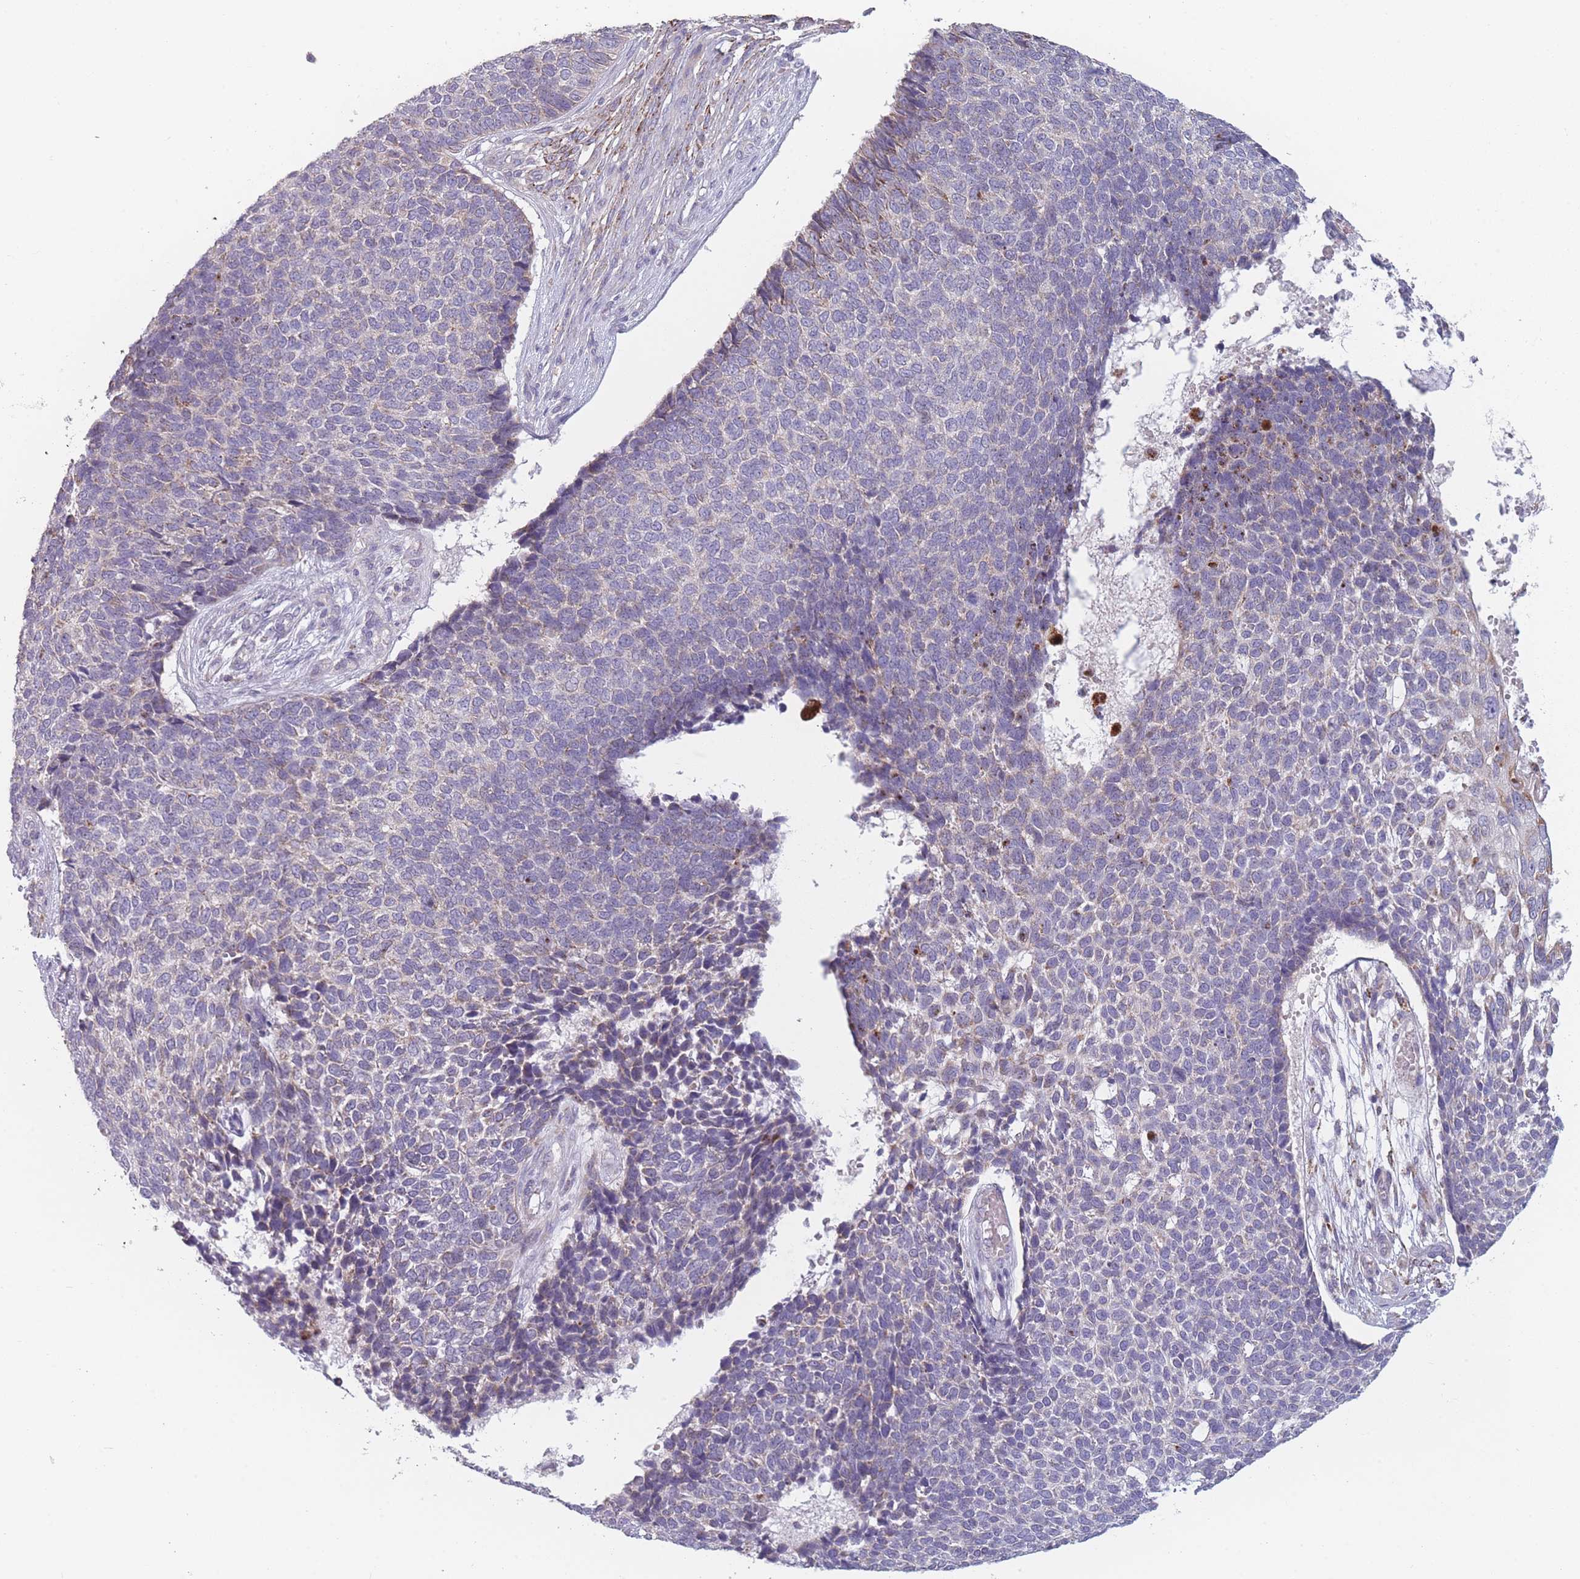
{"staining": {"intensity": "negative", "quantity": "none", "location": "none"}, "tissue": "skin cancer", "cell_type": "Tumor cells", "image_type": "cancer", "snomed": [{"axis": "morphology", "description": "Basal cell carcinoma"}, {"axis": "topography", "description": "Skin"}], "caption": "IHC of human skin cancer displays no expression in tumor cells.", "gene": "PEX11B", "patient": {"sex": "female", "age": 84}}